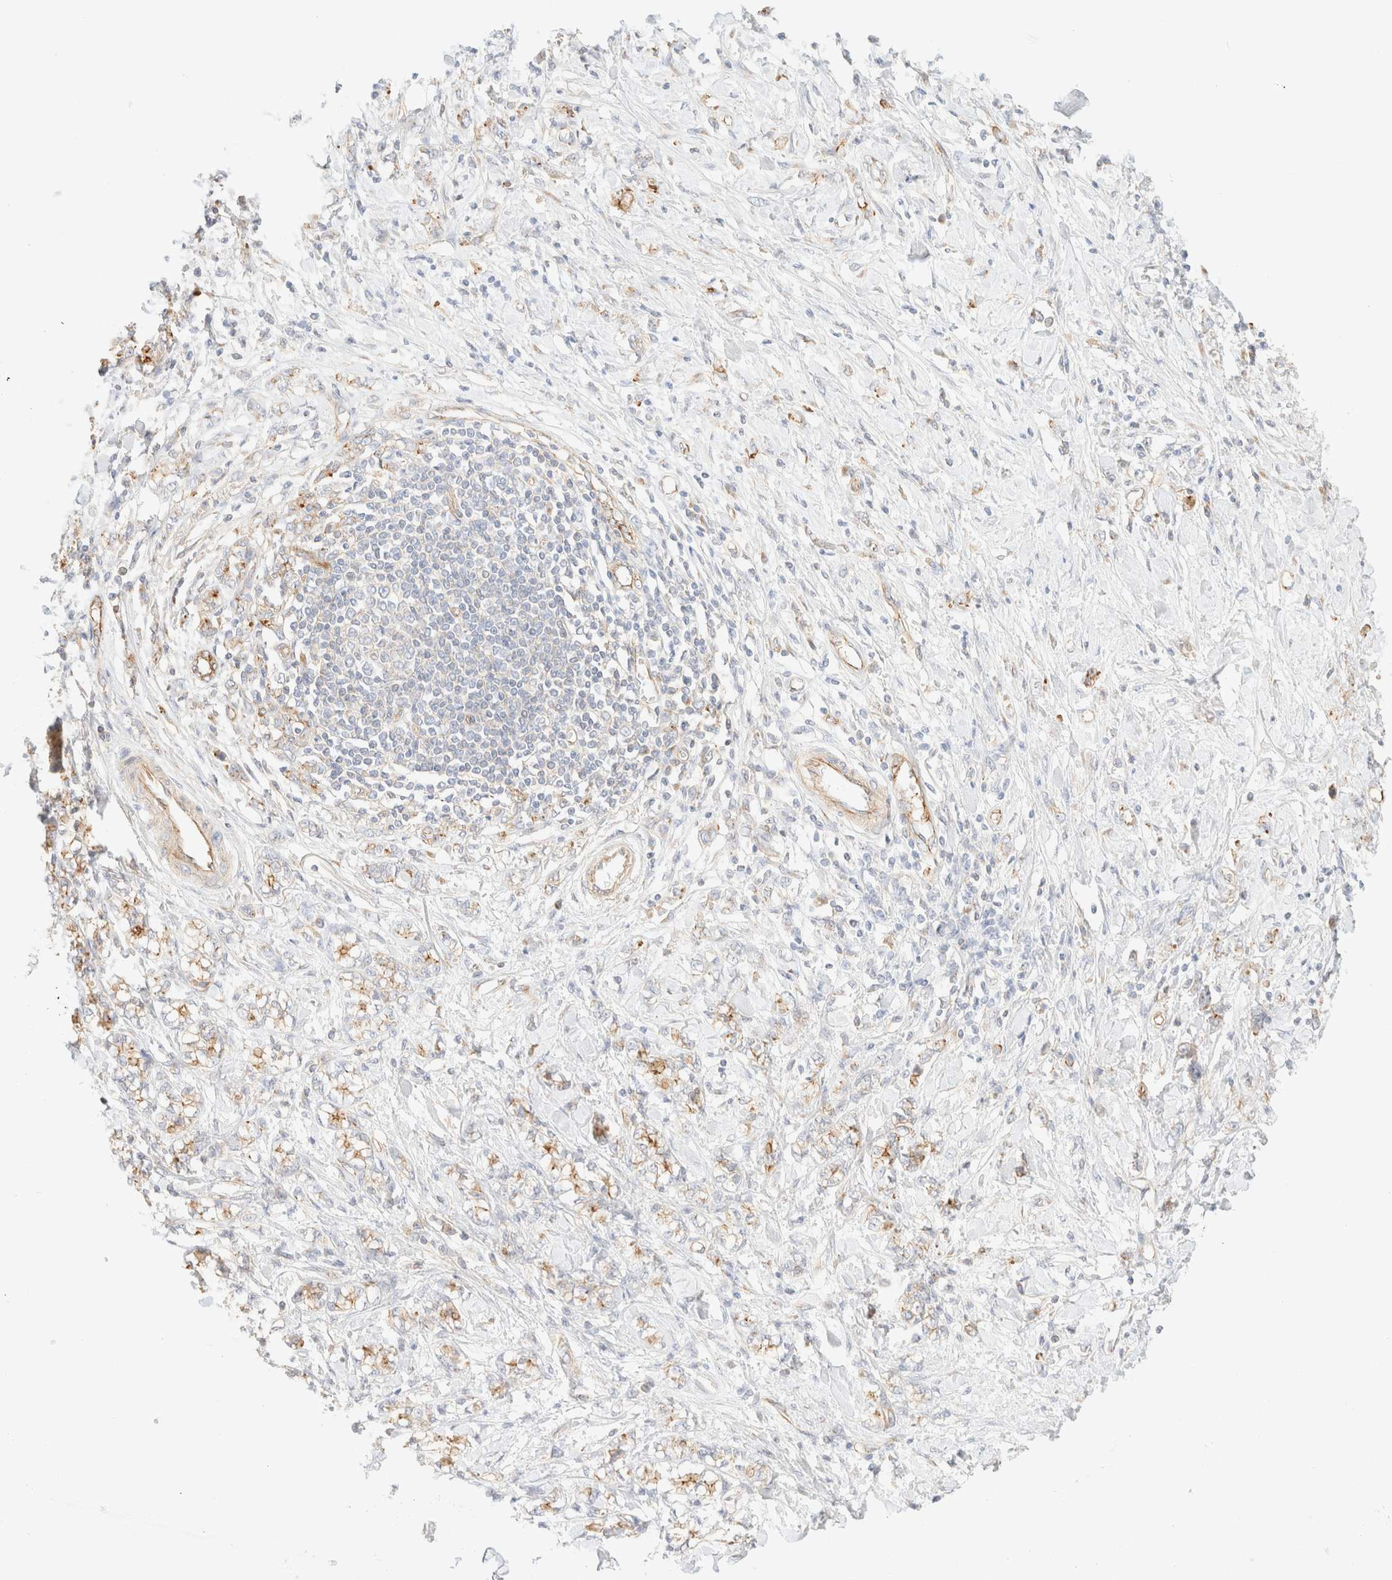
{"staining": {"intensity": "weak", "quantity": "25%-75%", "location": "cytoplasmic/membranous"}, "tissue": "stomach cancer", "cell_type": "Tumor cells", "image_type": "cancer", "snomed": [{"axis": "morphology", "description": "Adenocarcinoma, NOS"}, {"axis": "topography", "description": "Stomach"}], "caption": "A brown stain labels weak cytoplasmic/membranous positivity of a protein in stomach cancer tumor cells. The staining was performed using DAB (3,3'-diaminobenzidine) to visualize the protein expression in brown, while the nuclei were stained in blue with hematoxylin (Magnification: 20x).", "gene": "MYO10", "patient": {"sex": "female", "age": 76}}